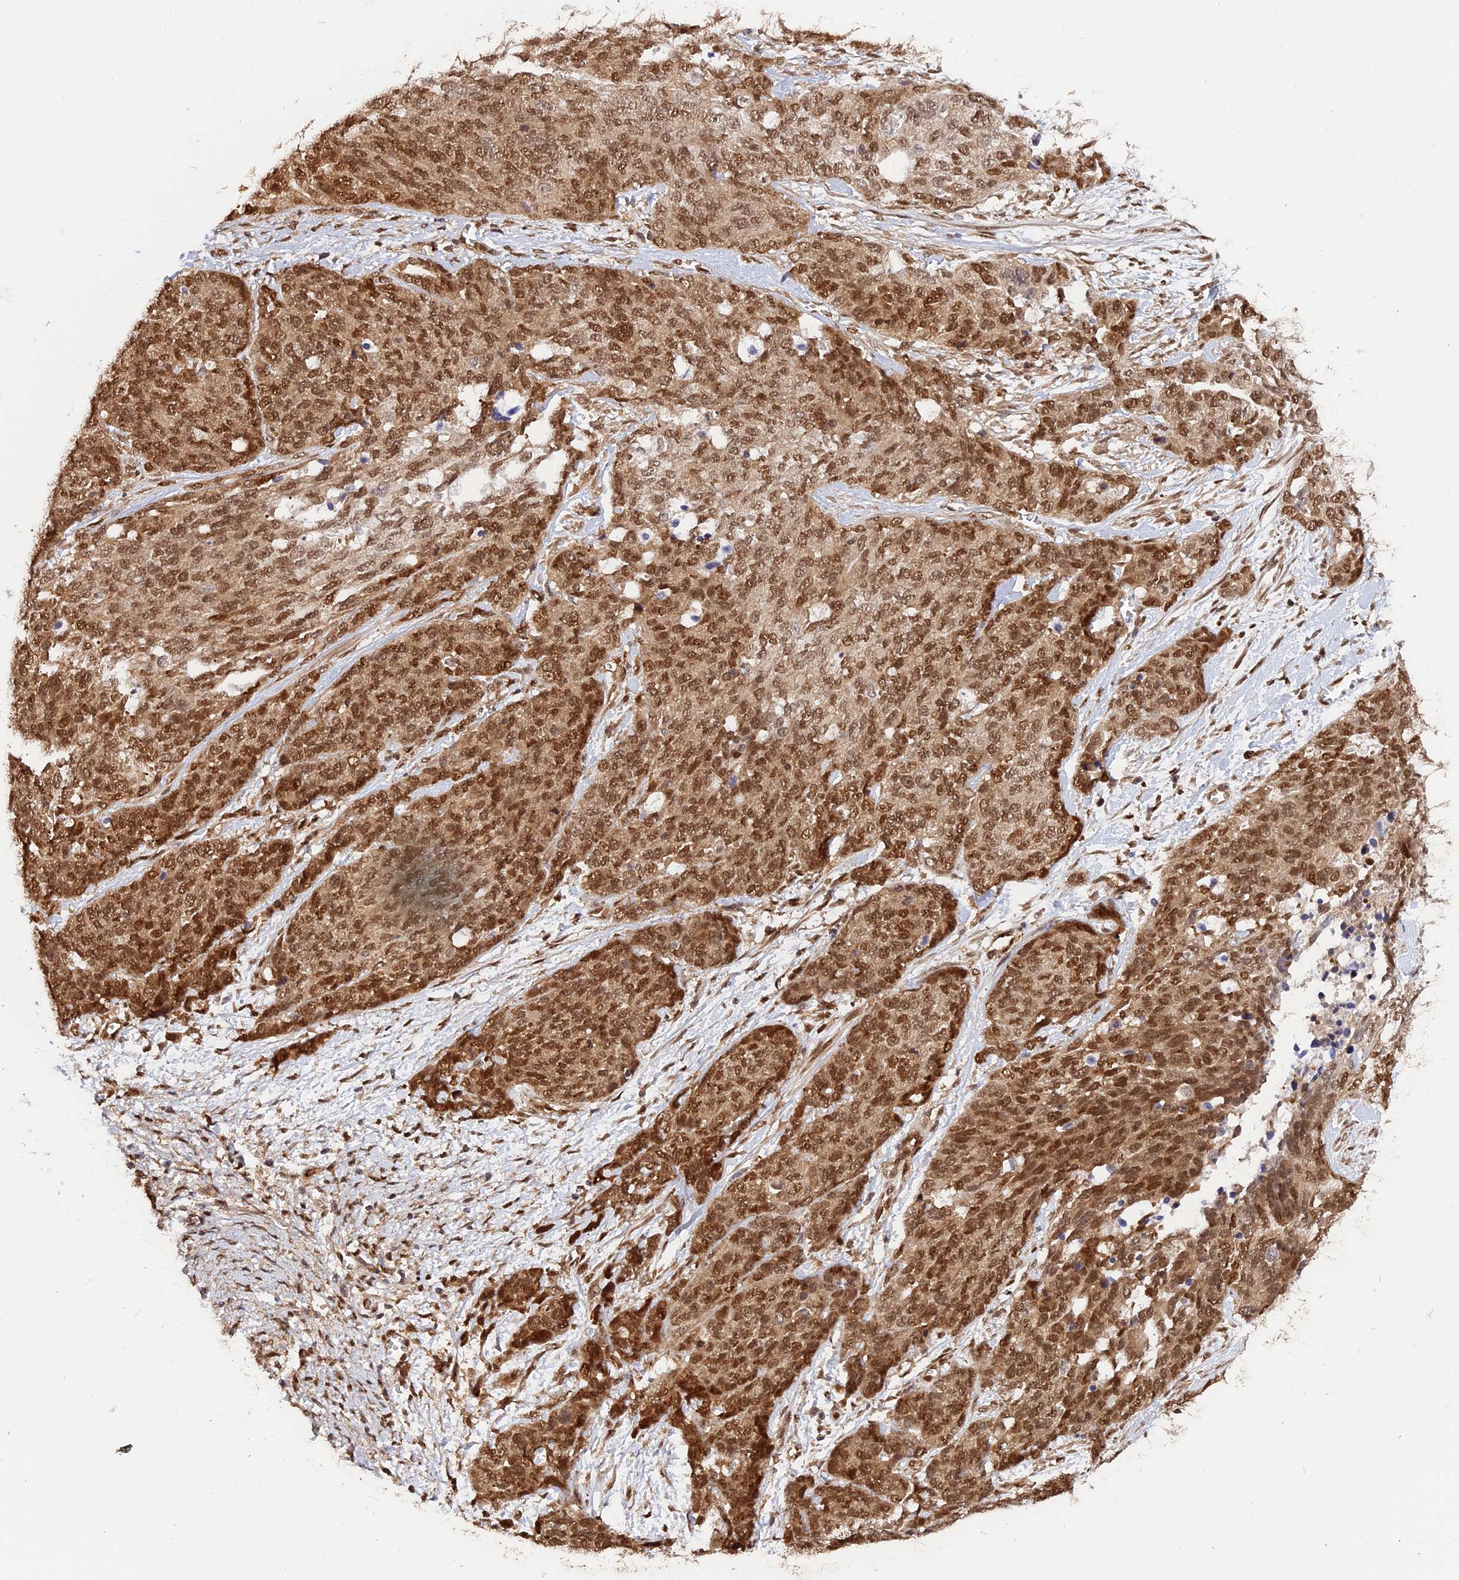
{"staining": {"intensity": "moderate", "quantity": ">75%", "location": "cytoplasmic/membranous,nuclear"}, "tissue": "ovarian cancer", "cell_type": "Tumor cells", "image_type": "cancer", "snomed": [{"axis": "morphology", "description": "Cystadenocarcinoma, serous, NOS"}, {"axis": "topography", "description": "Ovary"}], "caption": "Ovarian serous cystadenocarcinoma stained with DAB immunohistochemistry displays medium levels of moderate cytoplasmic/membranous and nuclear staining in about >75% of tumor cells.", "gene": "ZNF428", "patient": {"sex": "female", "age": 44}}